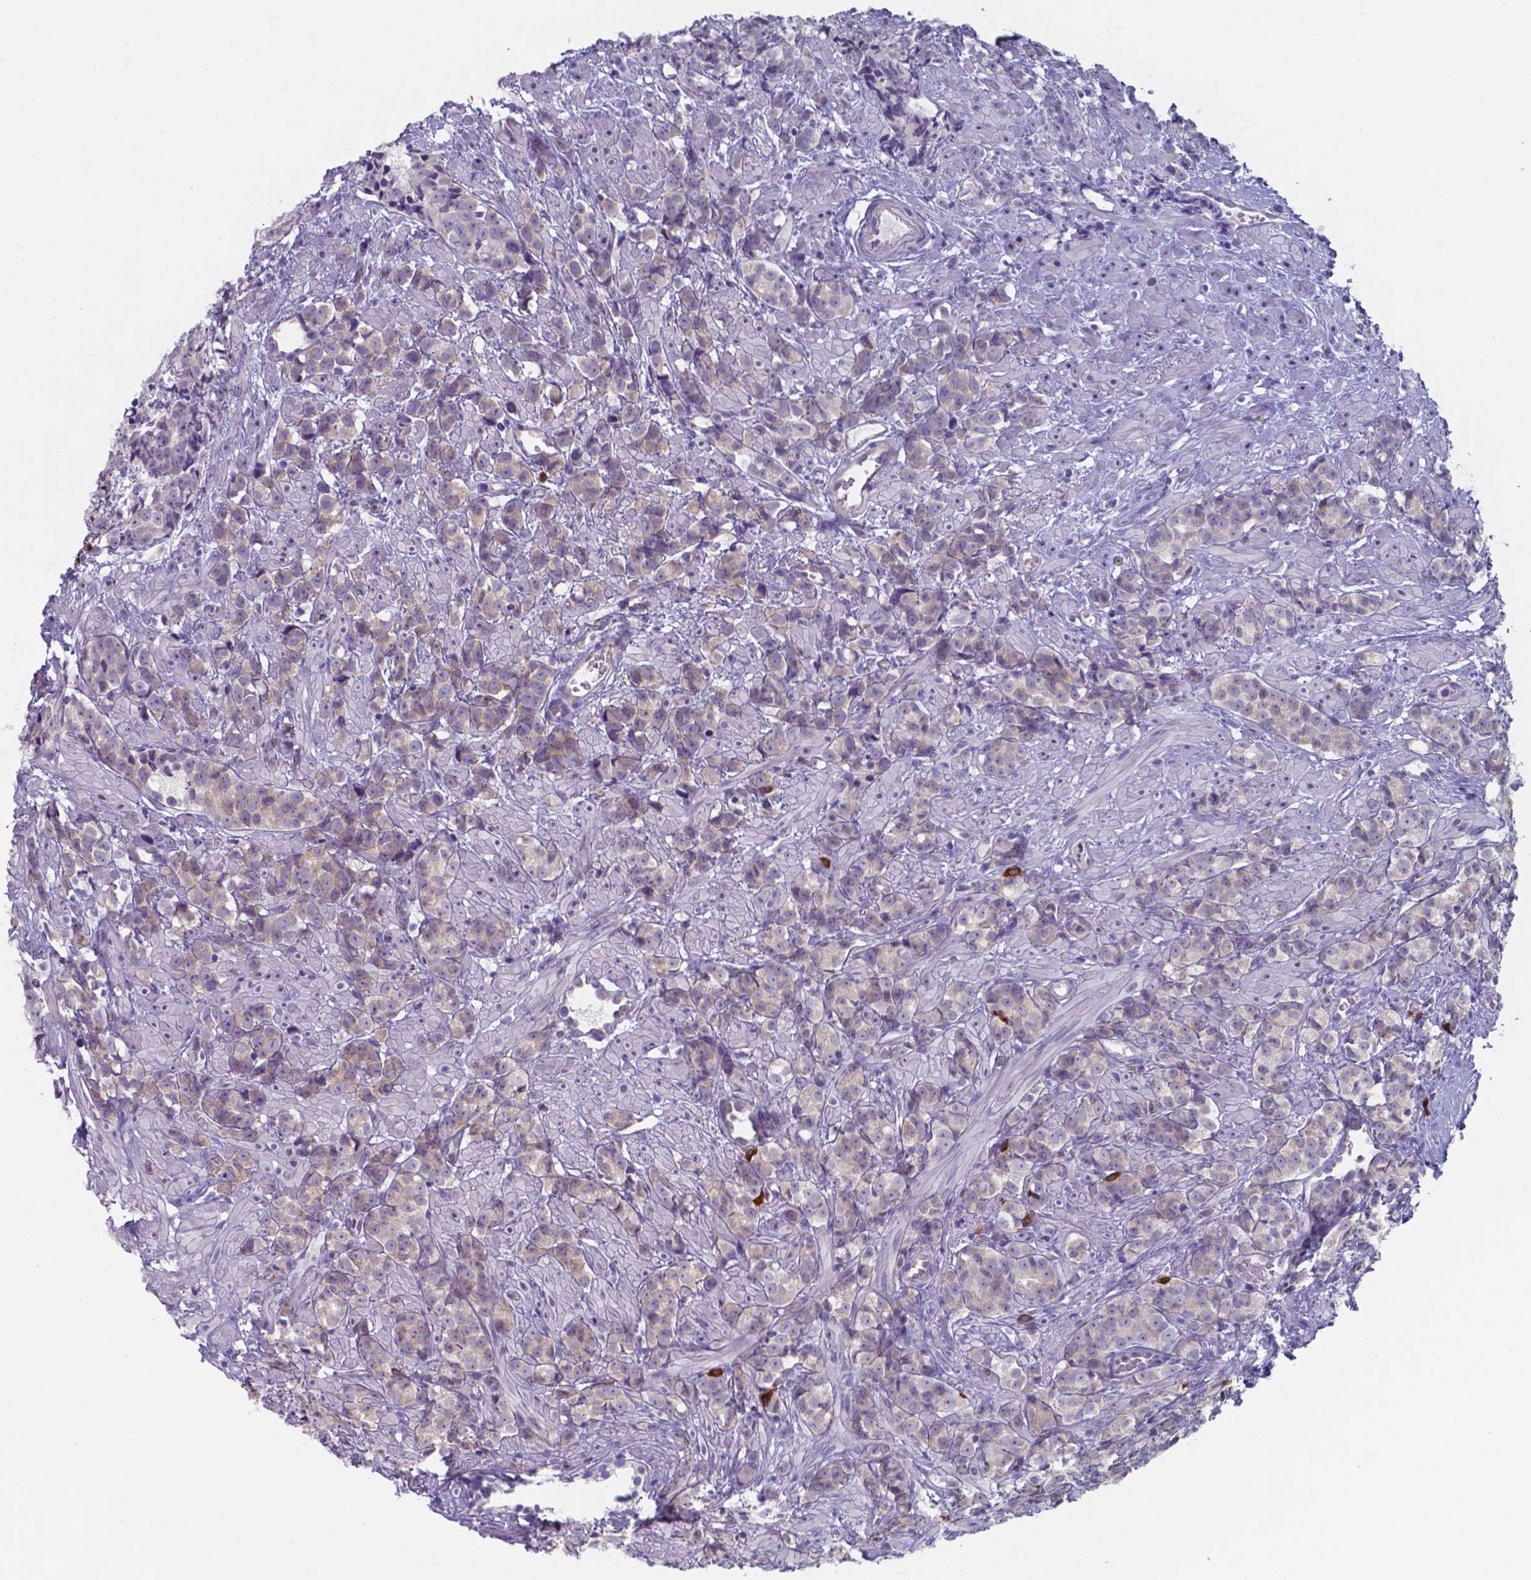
{"staining": {"intensity": "weak", "quantity": "25%-75%", "location": "cytoplasmic/membranous"}, "tissue": "prostate cancer", "cell_type": "Tumor cells", "image_type": "cancer", "snomed": [{"axis": "morphology", "description": "Adenocarcinoma, High grade"}, {"axis": "topography", "description": "Prostate"}], "caption": "Human prostate cancer stained with a protein marker reveals weak staining in tumor cells.", "gene": "UBE2J1", "patient": {"sex": "male", "age": 81}}